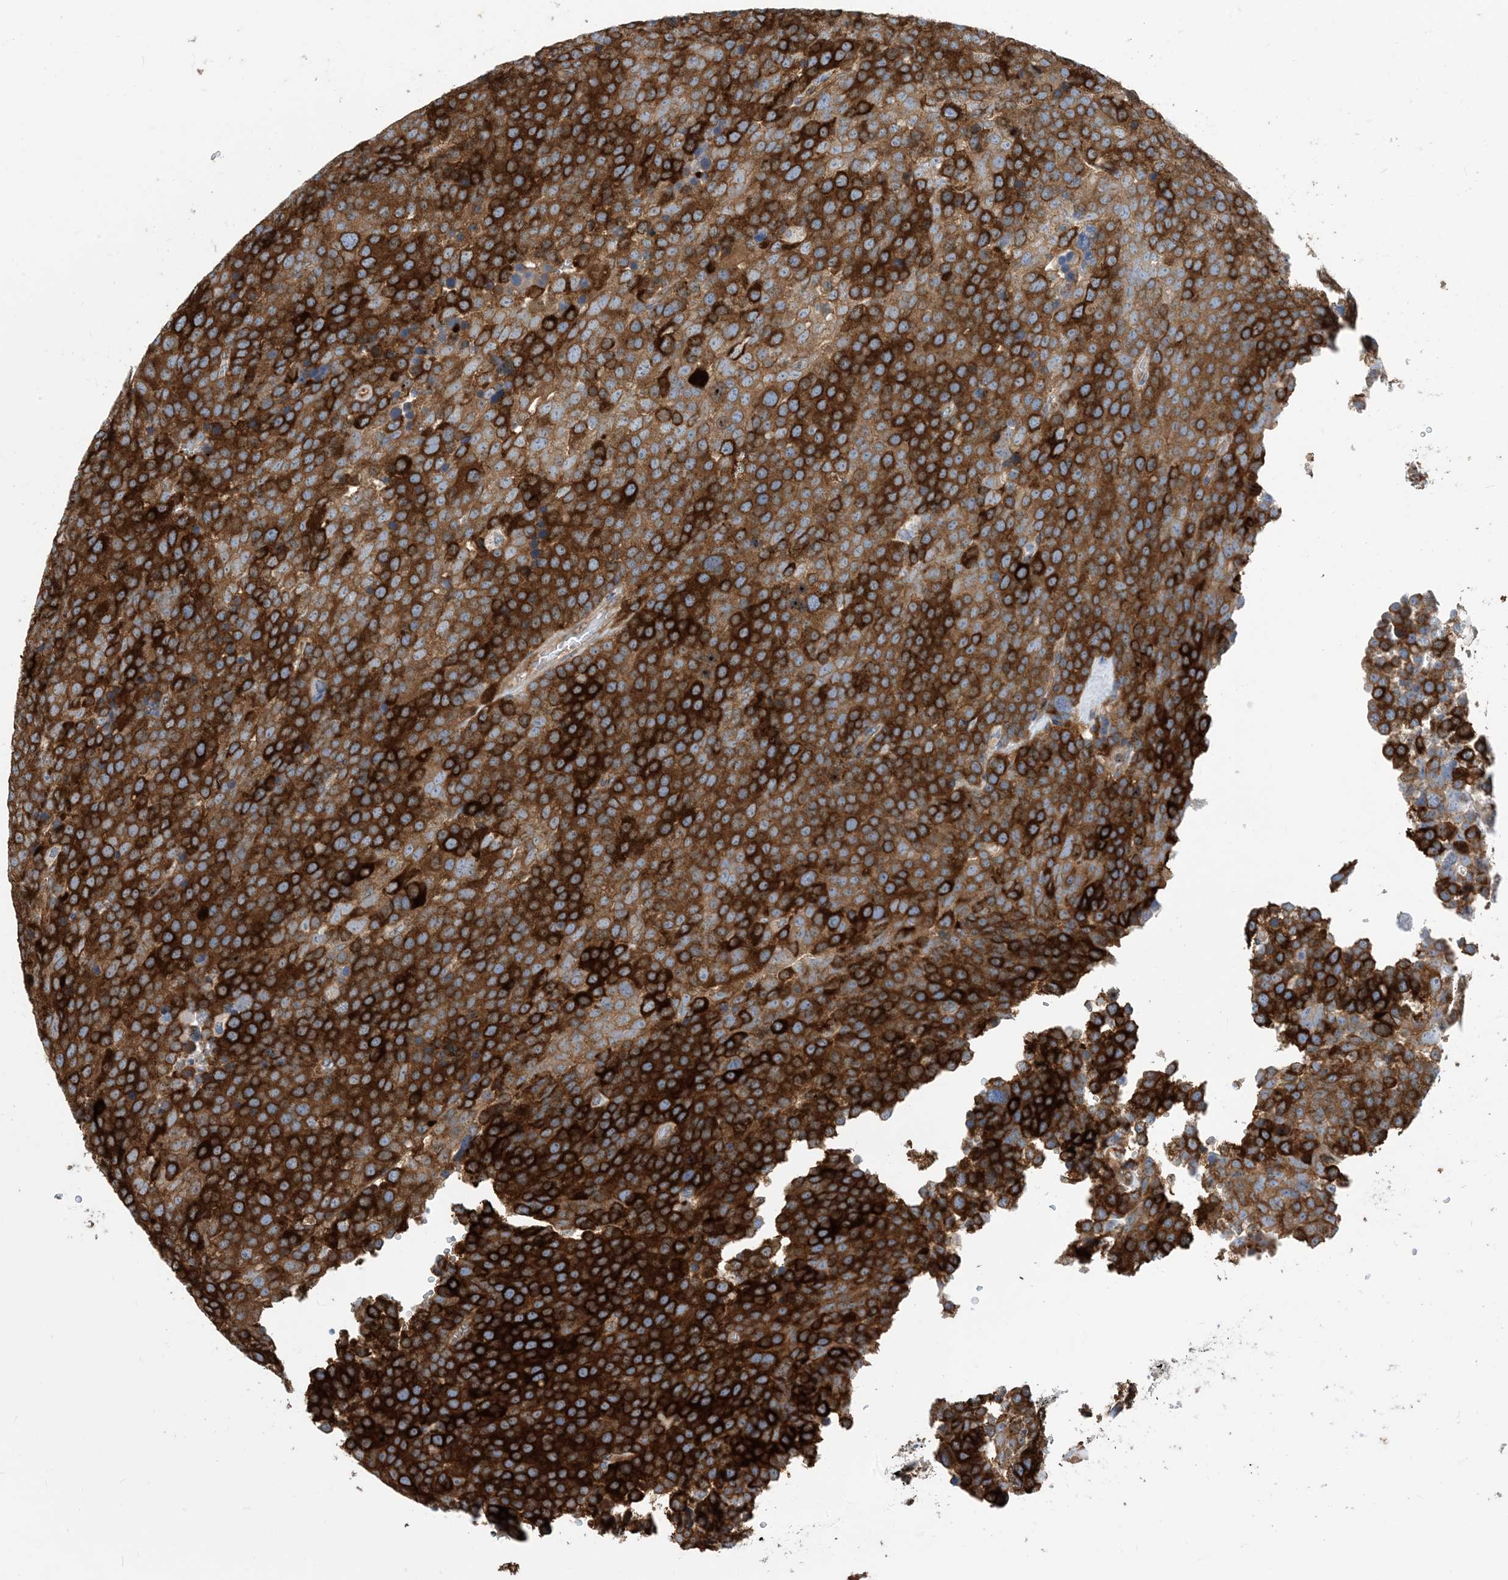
{"staining": {"intensity": "strong", "quantity": ">75%", "location": "cytoplasmic/membranous"}, "tissue": "testis cancer", "cell_type": "Tumor cells", "image_type": "cancer", "snomed": [{"axis": "morphology", "description": "Seminoma, NOS"}, {"axis": "topography", "description": "Testis"}], "caption": "High-magnification brightfield microscopy of seminoma (testis) stained with DAB (3,3'-diaminobenzidine) (brown) and counterstained with hematoxylin (blue). tumor cells exhibit strong cytoplasmic/membranous staining is seen in about>75% of cells. (Brightfield microscopy of DAB IHC at high magnification).", "gene": "DYNC1LI1", "patient": {"sex": "male", "age": 71}}